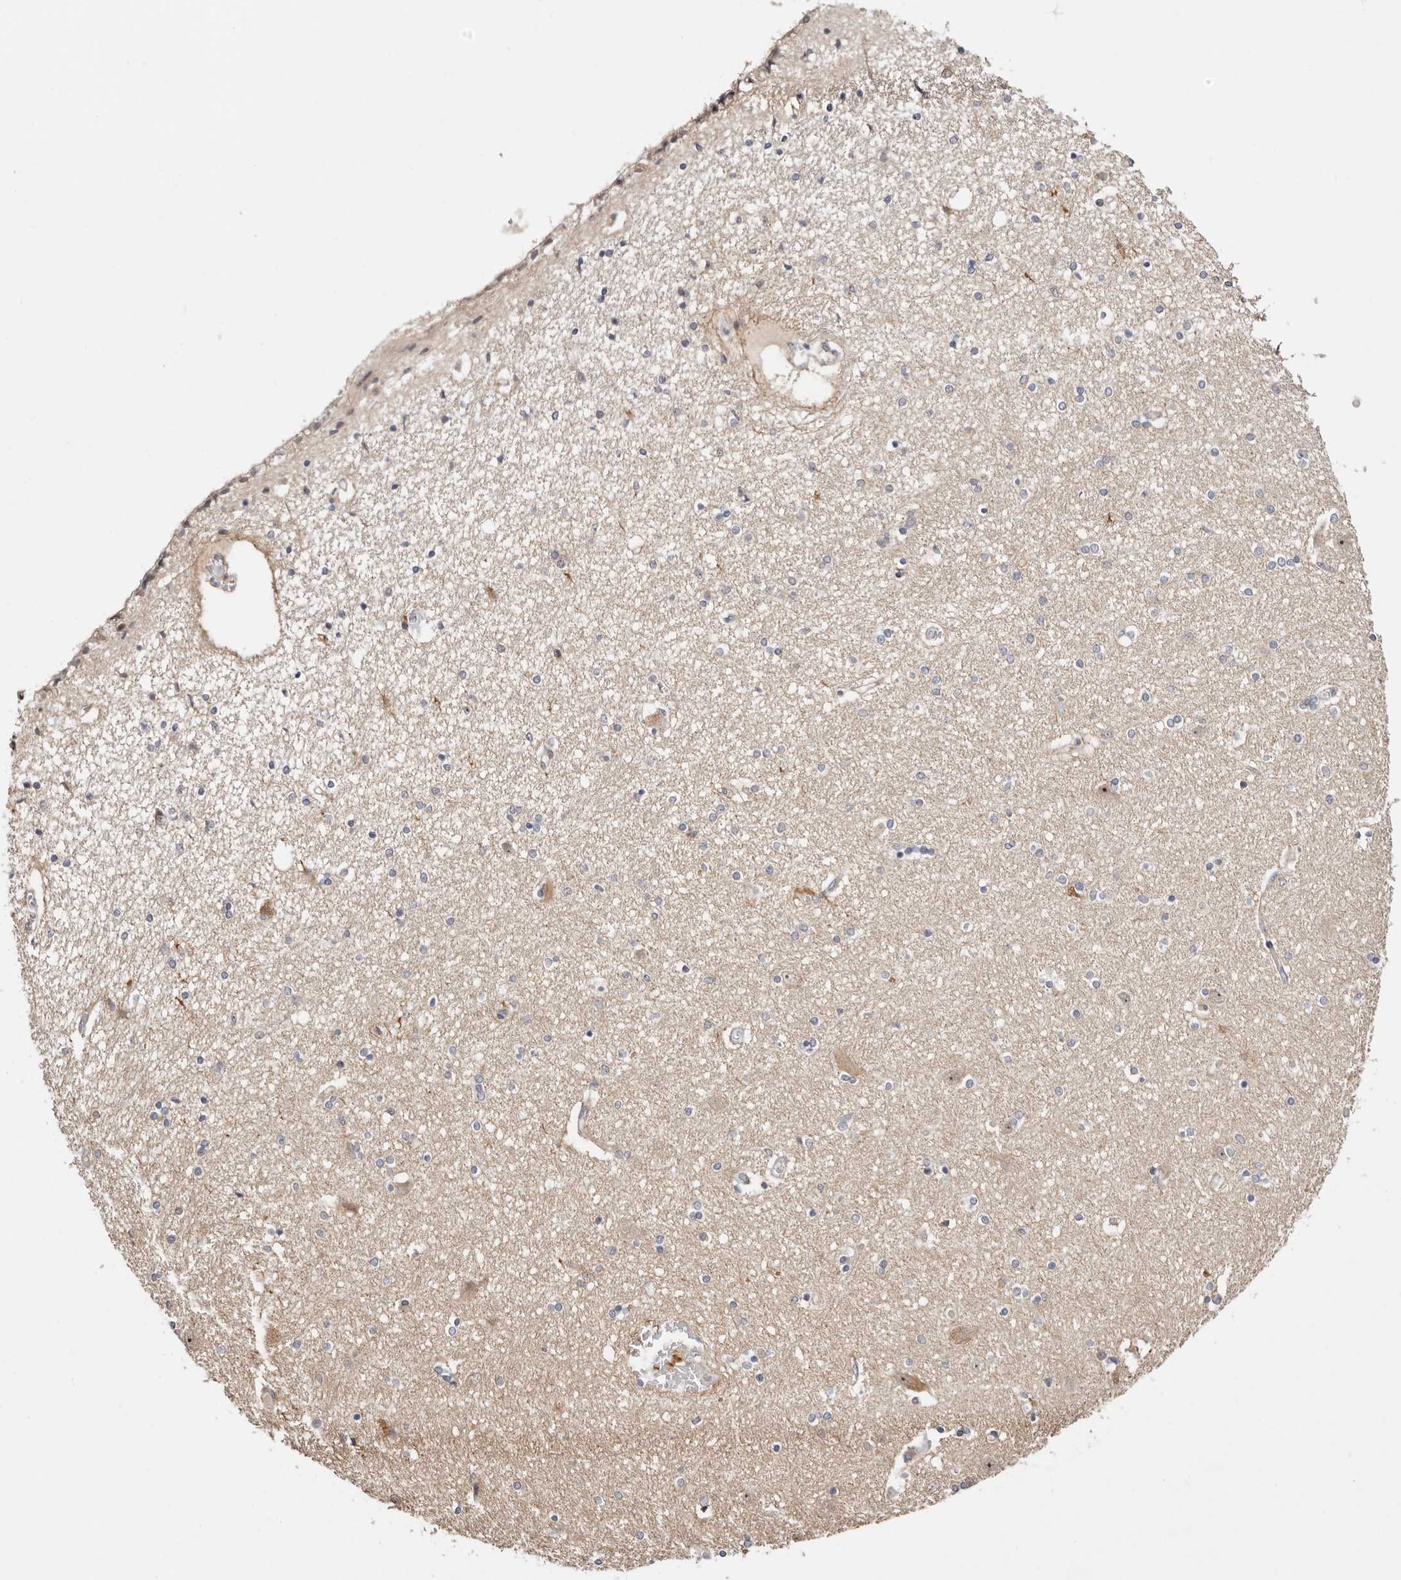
{"staining": {"intensity": "negative", "quantity": "none", "location": "none"}, "tissue": "hippocampus", "cell_type": "Glial cells", "image_type": "normal", "snomed": [{"axis": "morphology", "description": "Normal tissue, NOS"}, {"axis": "topography", "description": "Hippocampus"}], "caption": "DAB immunohistochemical staining of unremarkable human hippocampus demonstrates no significant staining in glial cells. (DAB (3,3'-diaminobenzidine) immunohistochemistry (IHC), high magnification).", "gene": "ODF2L", "patient": {"sex": "female", "age": 54}}